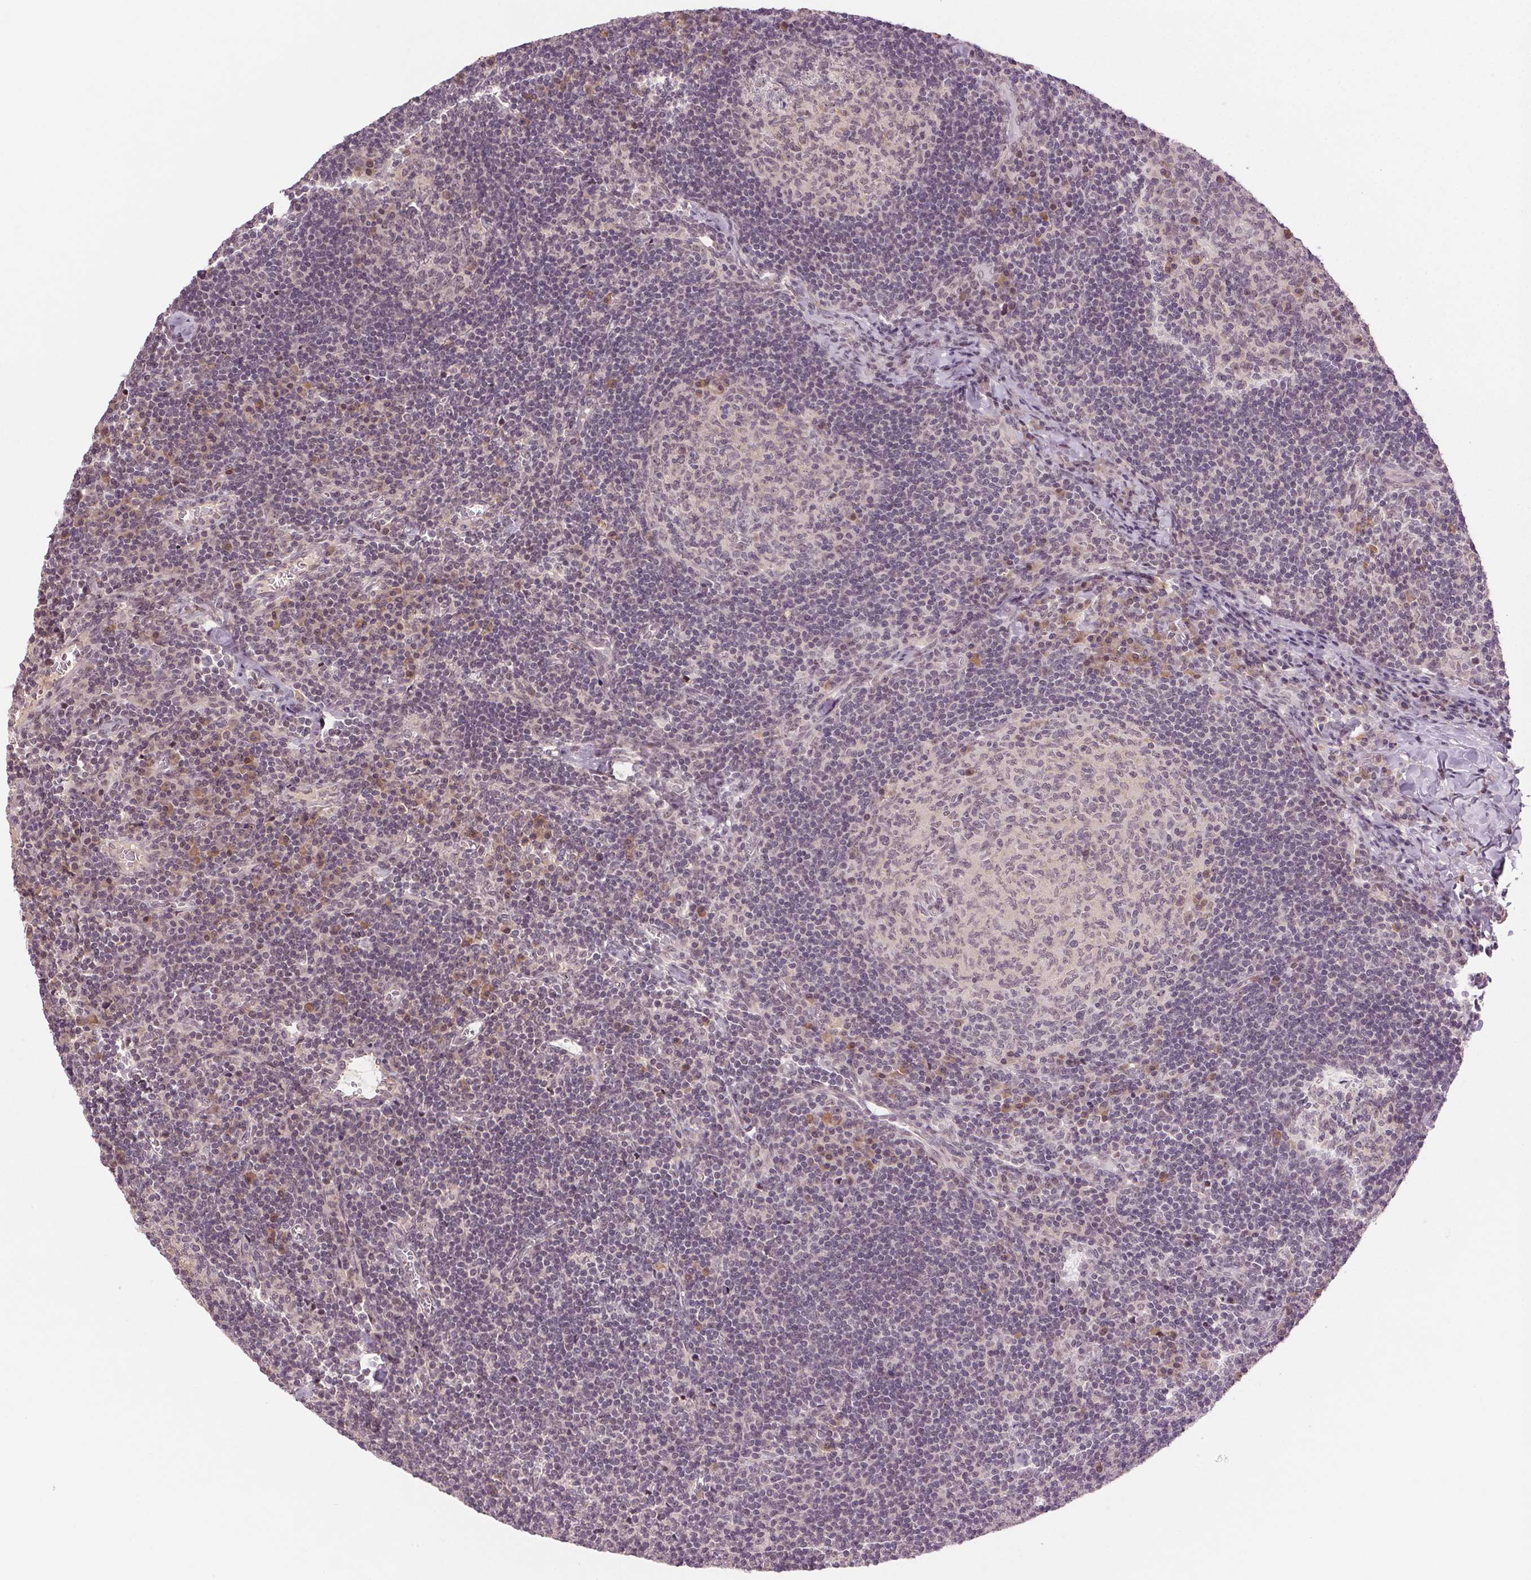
{"staining": {"intensity": "negative", "quantity": "none", "location": "none"}, "tissue": "lymph node", "cell_type": "Germinal center cells", "image_type": "normal", "snomed": [{"axis": "morphology", "description": "Normal tissue, NOS"}, {"axis": "topography", "description": "Lymph node"}], "caption": "High magnification brightfield microscopy of unremarkable lymph node stained with DAB (brown) and counterstained with hematoxylin (blue): germinal center cells show no significant staining. (DAB IHC with hematoxylin counter stain).", "gene": "TUB", "patient": {"sex": "male", "age": 67}}